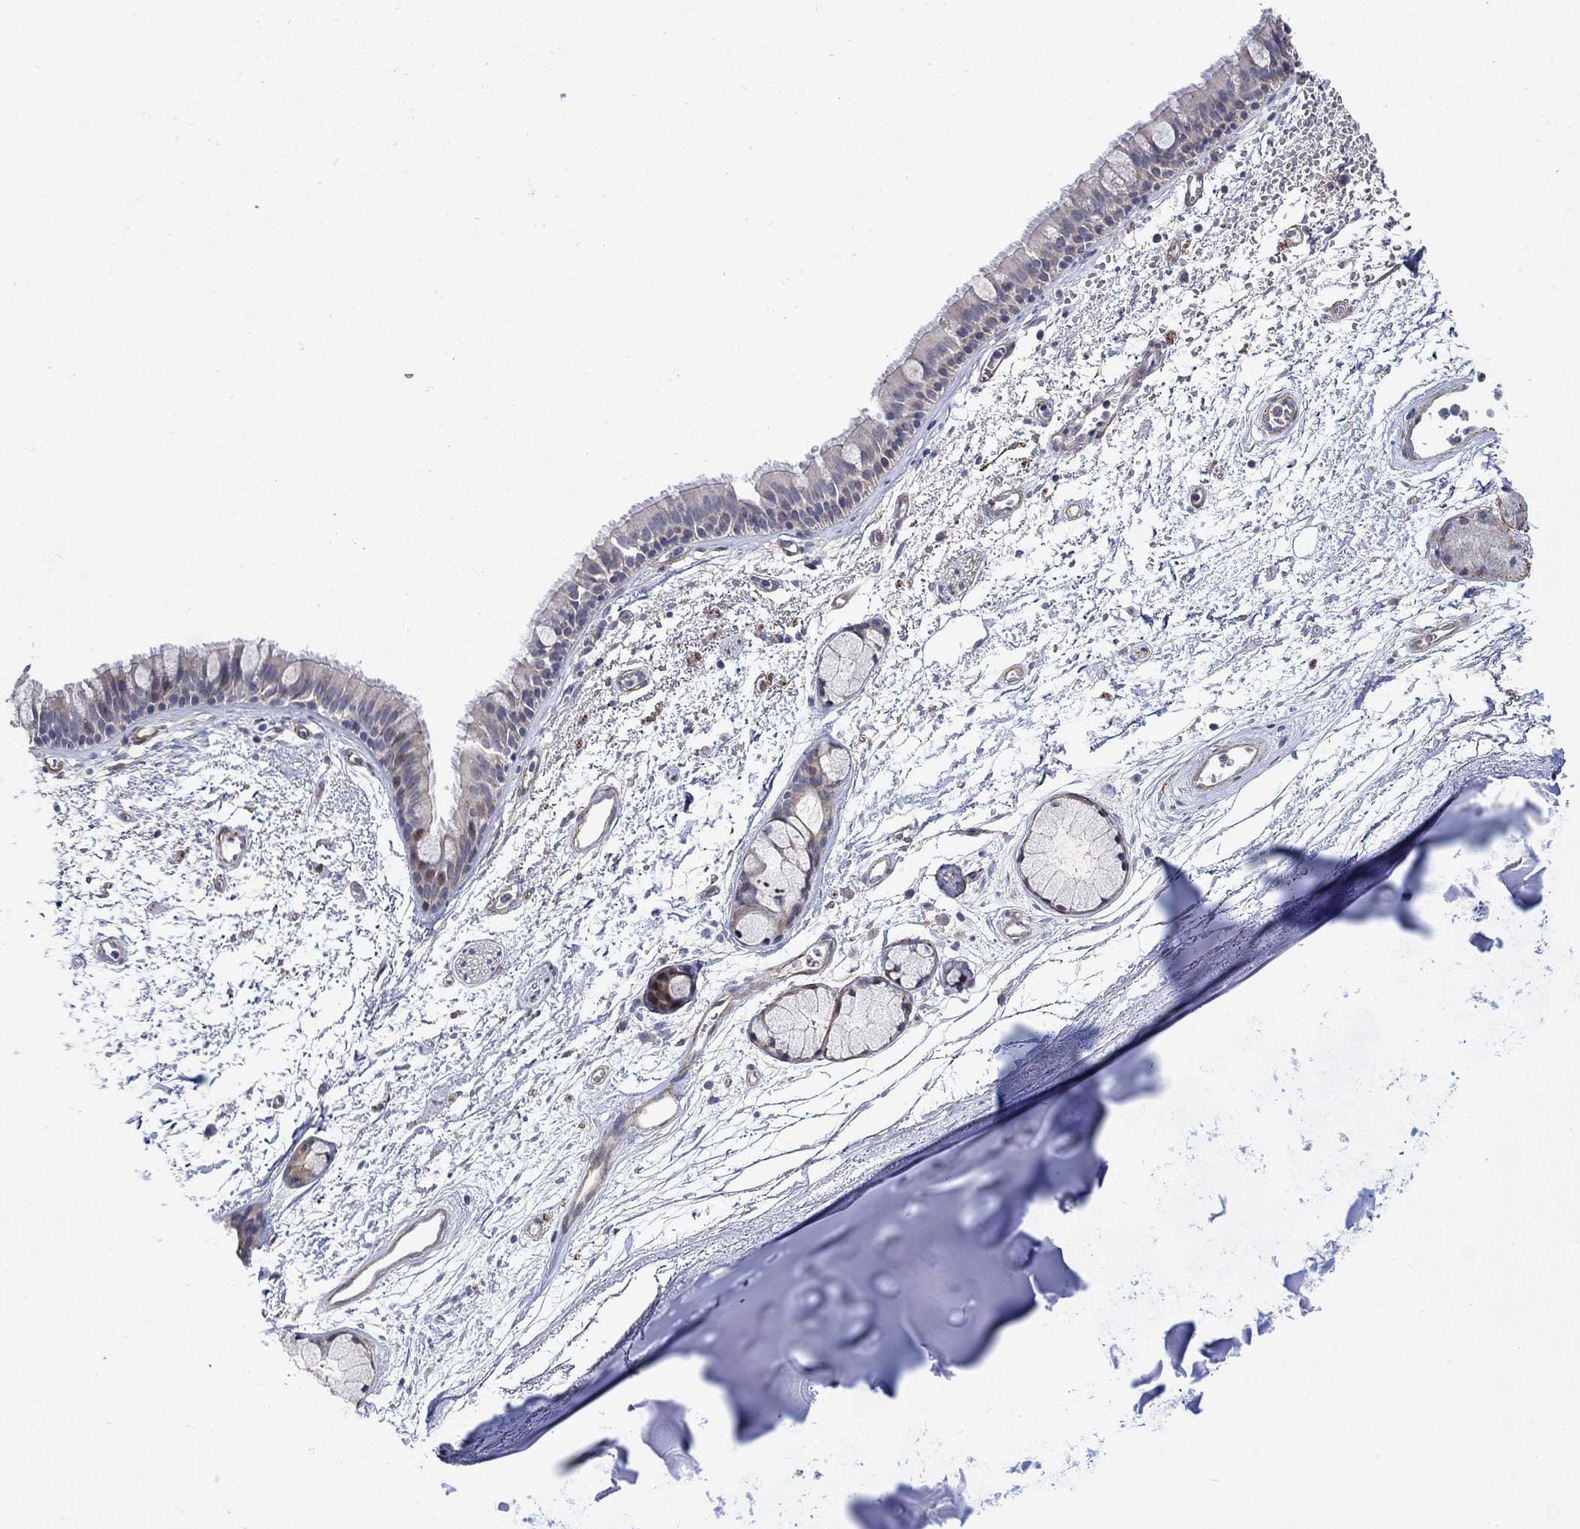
{"staining": {"intensity": "negative", "quantity": "none", "location": "none"}, "tissue": "bronchus", "cell_type": "Respiratory epithelial cells", "image_type": "normal", "snomed": [{"axis": "morphology", "description": "Normal tissue, NOS"}, {"axis": "topography", "description": "Cartilage tissue"}, {"axis": "topography", "description": "Bronchus"}], "caption": "This is an IHC micrograph of normal human bronchus. There is no expression in respiratory epithelial cells.", "gene": "SCN7A", "patient": {"sex": "male", "age": 66}}